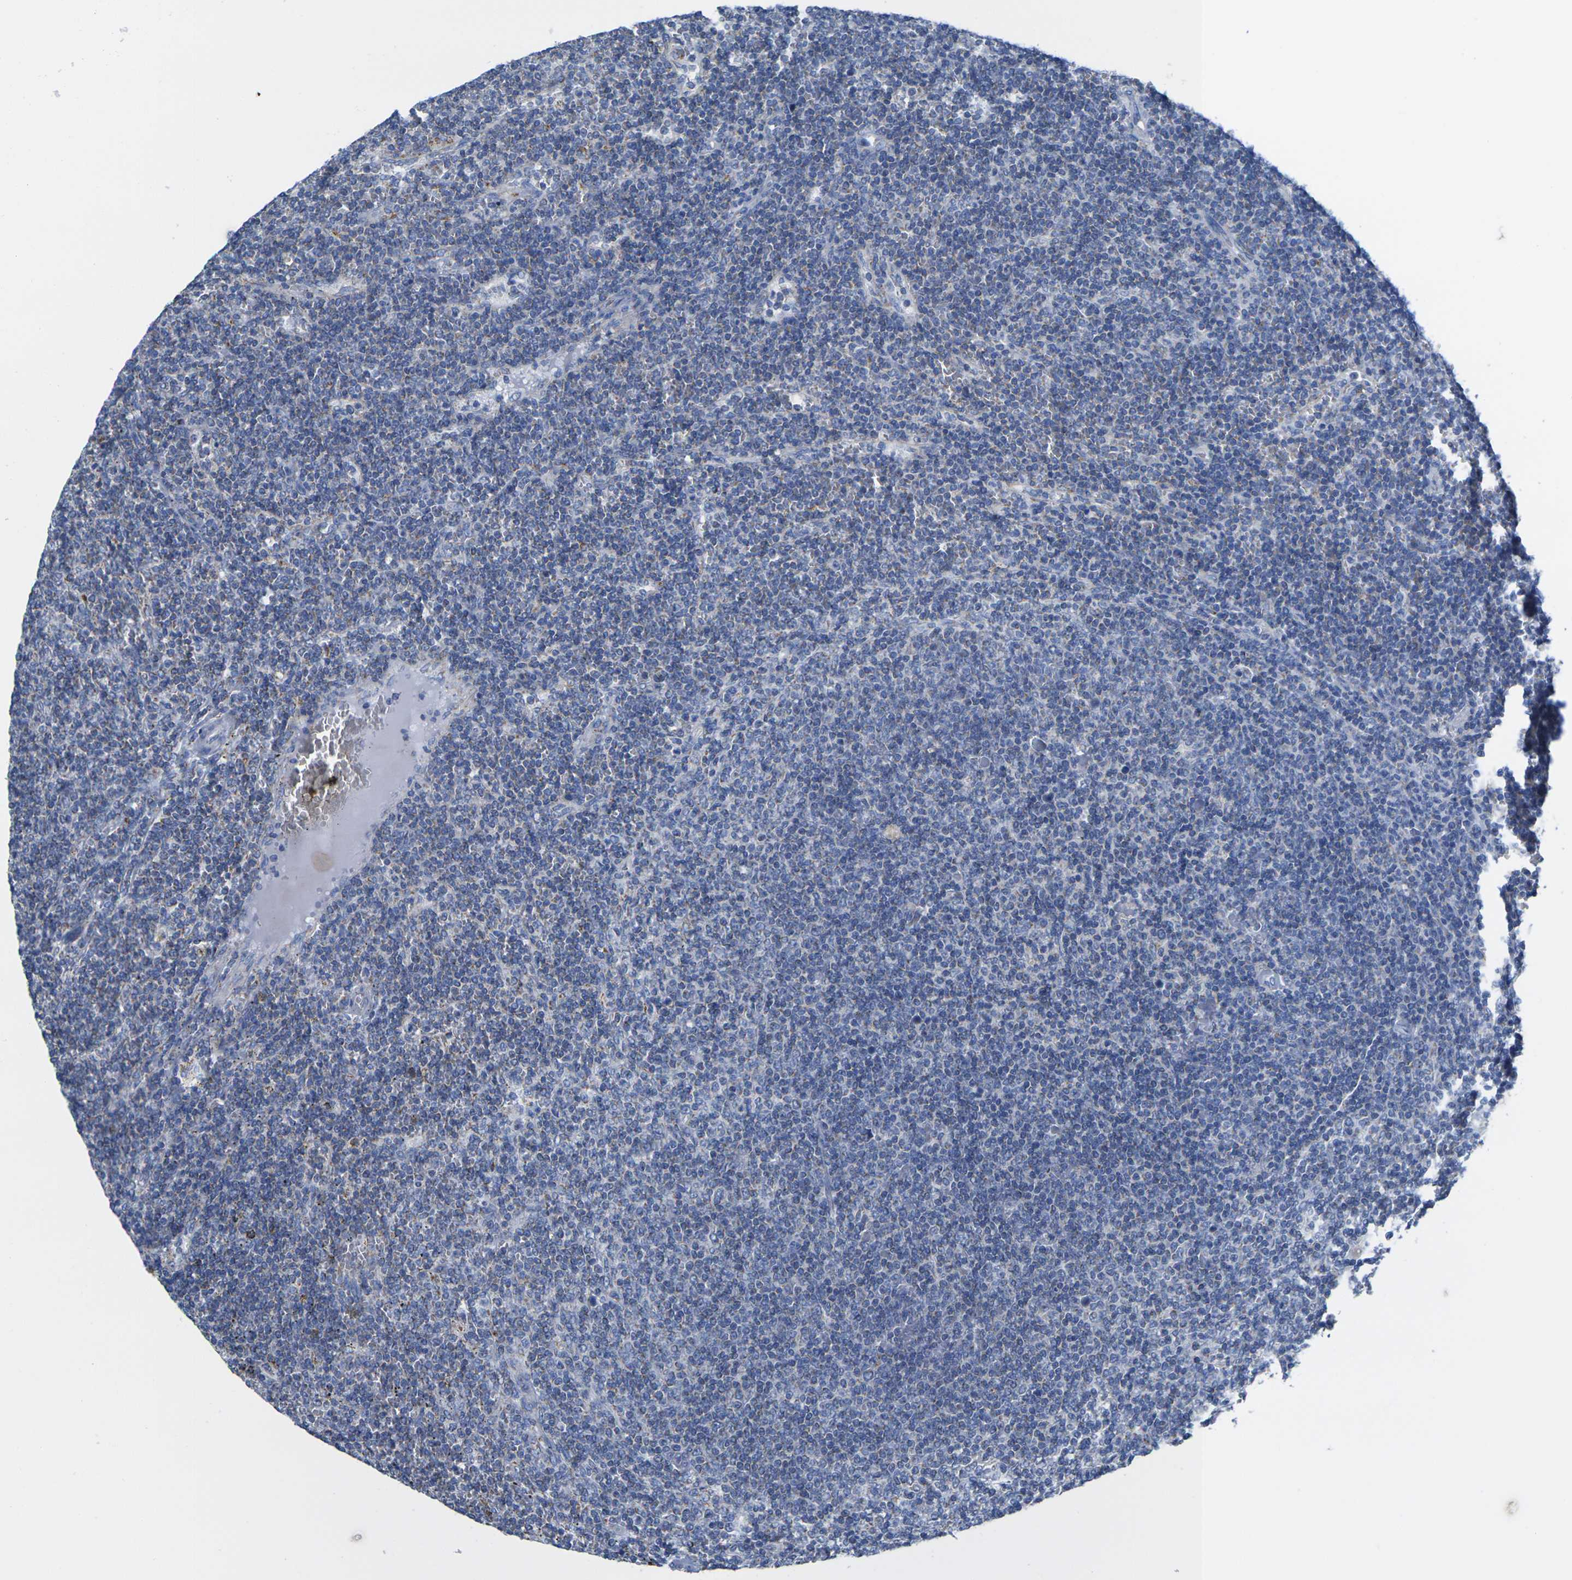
{"staining": {"intensity": "negative", "quantity": "<25%", "location": "cytoplasmic/membranous"}, "tissue": "lymphoma", "cell_type": "Tumor cells", "image_type": "cancer", "snomed": [{"axis": "morphology", "description": "Malignant lymphoma, non-Hodgkin's type, Low grade"}, {"axis": "topography", "description": "Spleen"}], "caption": "An immunohistochemistry (IHC) histopathology image of malignant lymphoma, non-Hodgkin's type (low-grade) is shown. There is no staining in tumor cells of malignant lymphoma, non-Hodgkin's type (low-grade).", "gene": "TMEM204", "patient": {"sex": "female", "age": 50}}